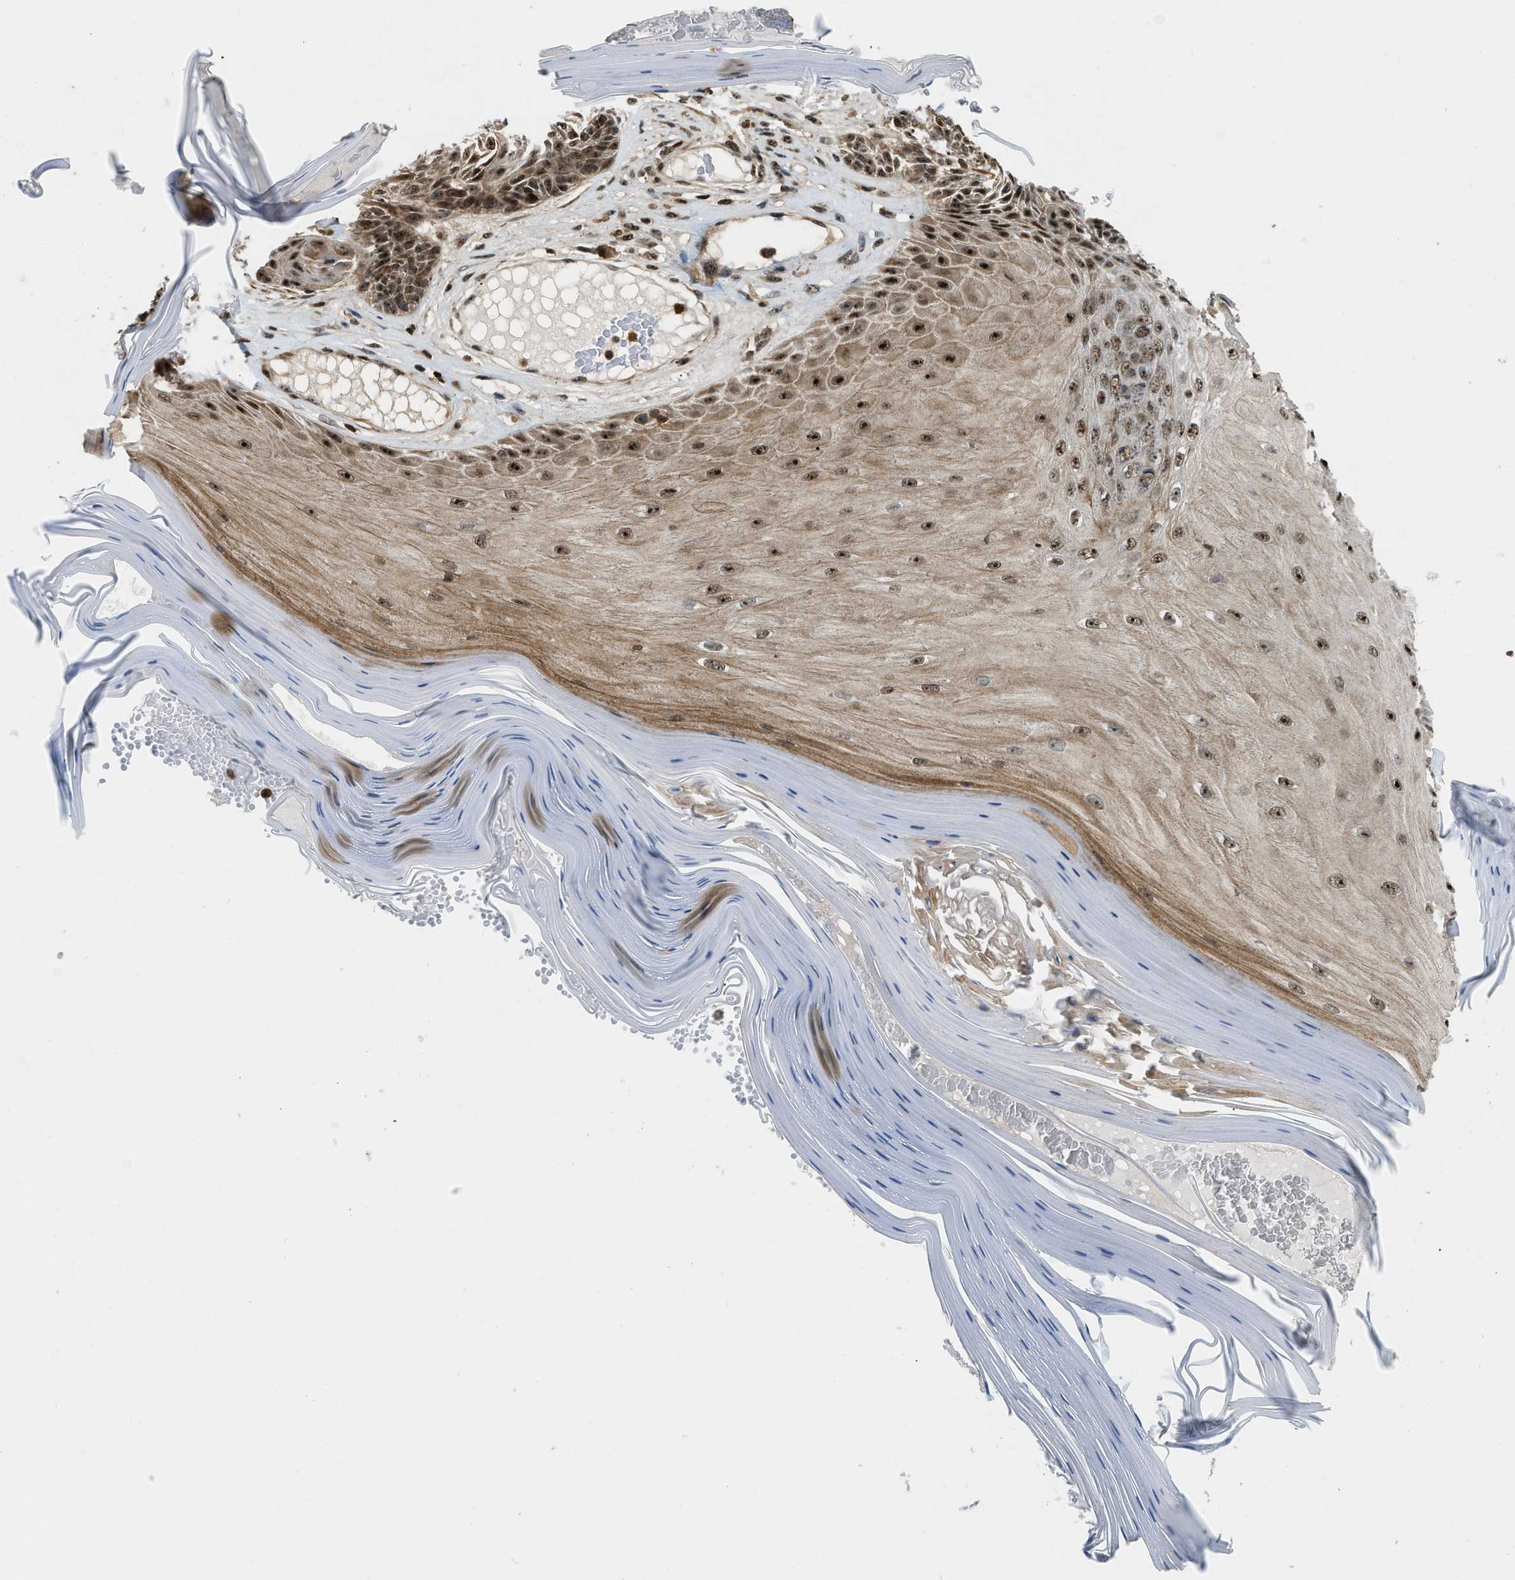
{"staining": {"intensity": "moderate", "quantity": ">75%", "location": "nuclear"}, "tissue": "skin cancer", "cell_type": "Tumor cells", "image_type": "cancer", "snomed": [{"axis": "morphology", "description": "Basal cell carcinoma"}, {"axis": "topography", "description": "Skin"}], "caption": "Skin cancer stained for a protein (brown) displays moderate nuclear positive positivity in approximately >75% of tumor cells.", "gene": "E2F1", "patient": {"sex": "male", "age": 55}}